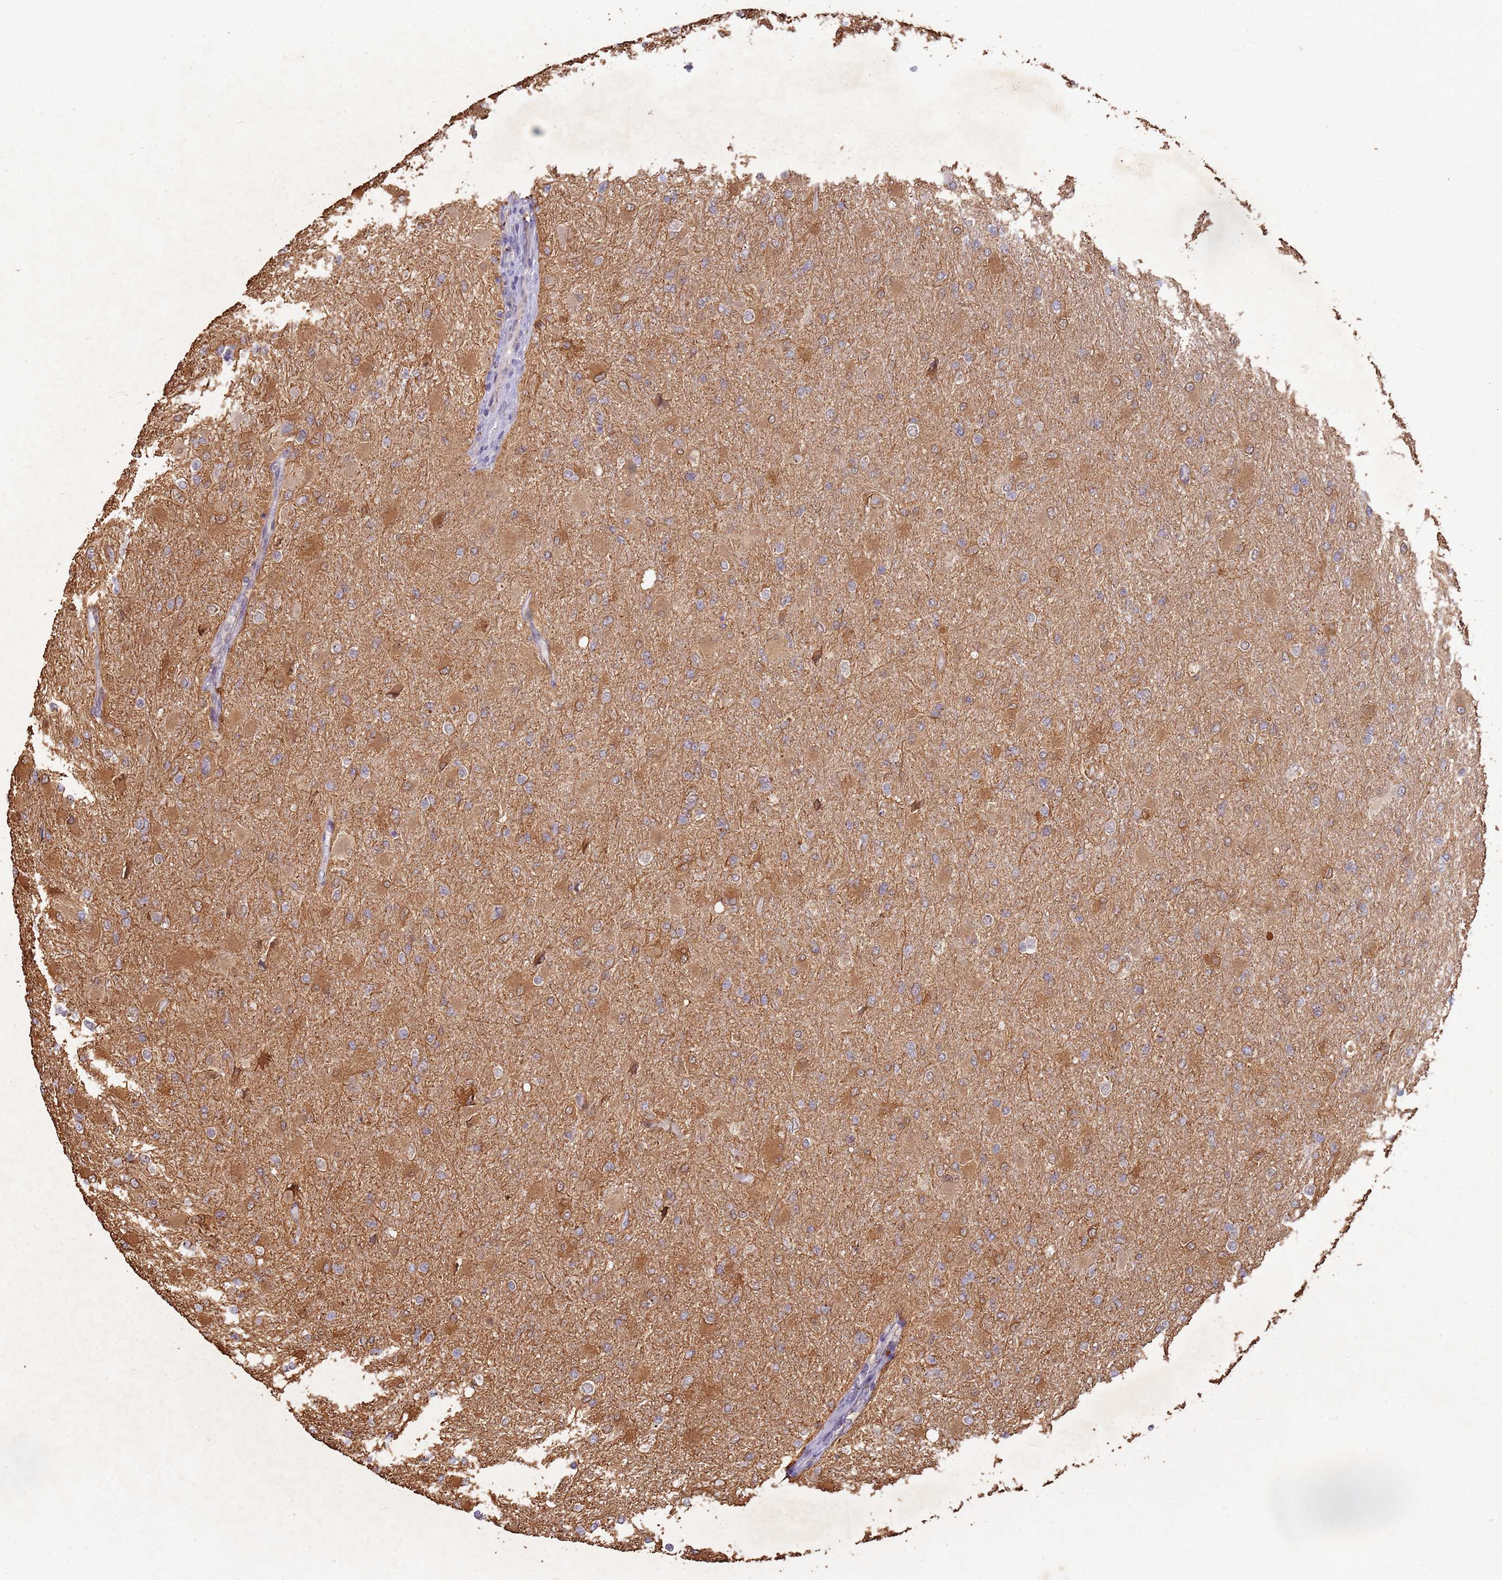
{"staining": {"intensity": "moderate", "quantity": "<25%", "location": "cytoplasmic/membranous"}, "tissue": "glioma", "cell_type": "Tumor cells", "image_type": "cancer", "snomed": [{"axis": "morphology", "description": "Glioma, malignant, High grade"}, {"axis": "topography", "description": "Cerebral cortex"}], "caption": "Immunohistochemical staining of human glioma exhibits low levels of moderate cytoplasmic/membranous expression in approximately <25% of tumor cells.", "gene": "MPEG1", "patient": {"sex": "female", "age": 36}}